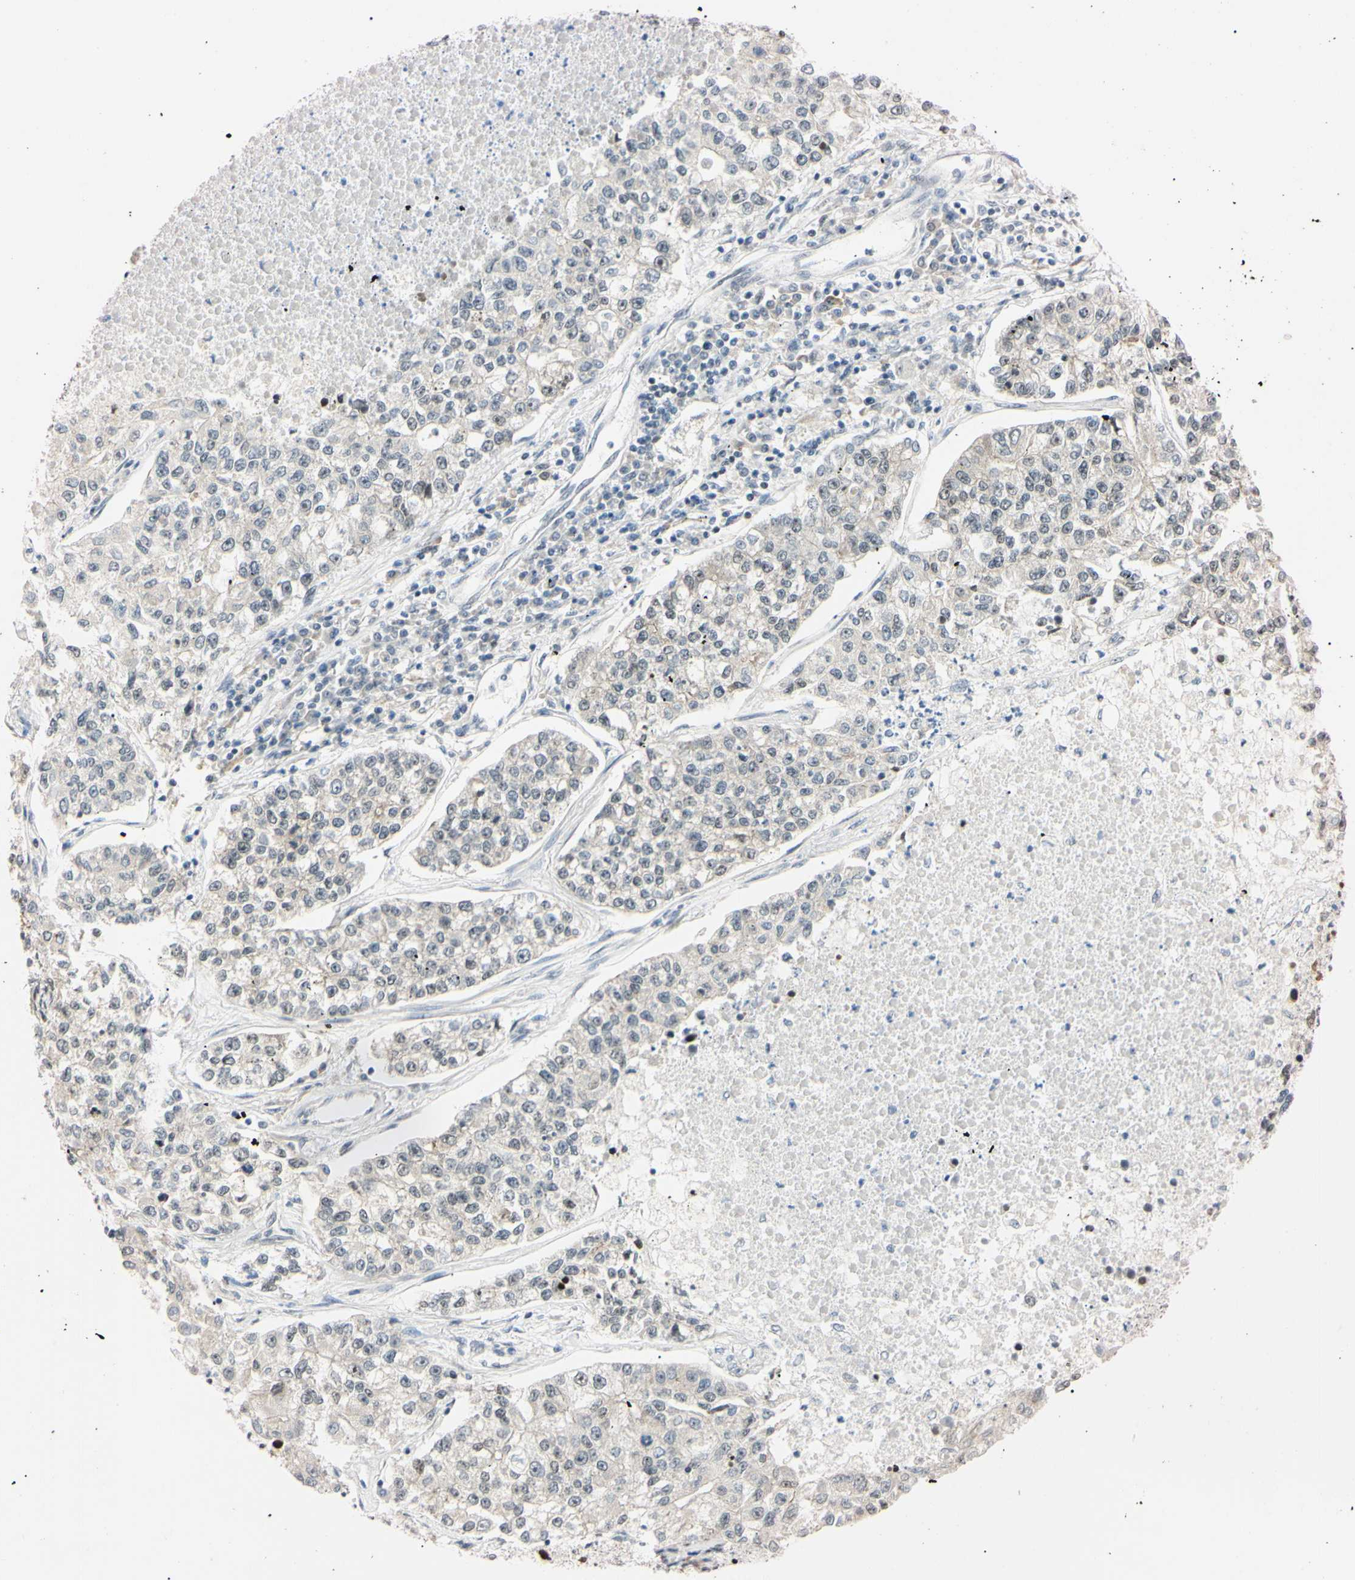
{"staining": {"intensity": "negative", "quantity": "none", "location": "none"}, "tissue": "lung cancer", "cell_type": "Tumor cells", "image_type": "cancer", "snomed": [{"axis": "morphology", "description": "Adenocarcinoma, NOS"}, {"axis": "topography", "description": "Lung"}], "caption": "Immunohistochemical staining of lung adenocarcinoma displays no significant expression in tumor cells.", "gene": "ZNF134", "patient": {"sex": "male", "age": 49}}